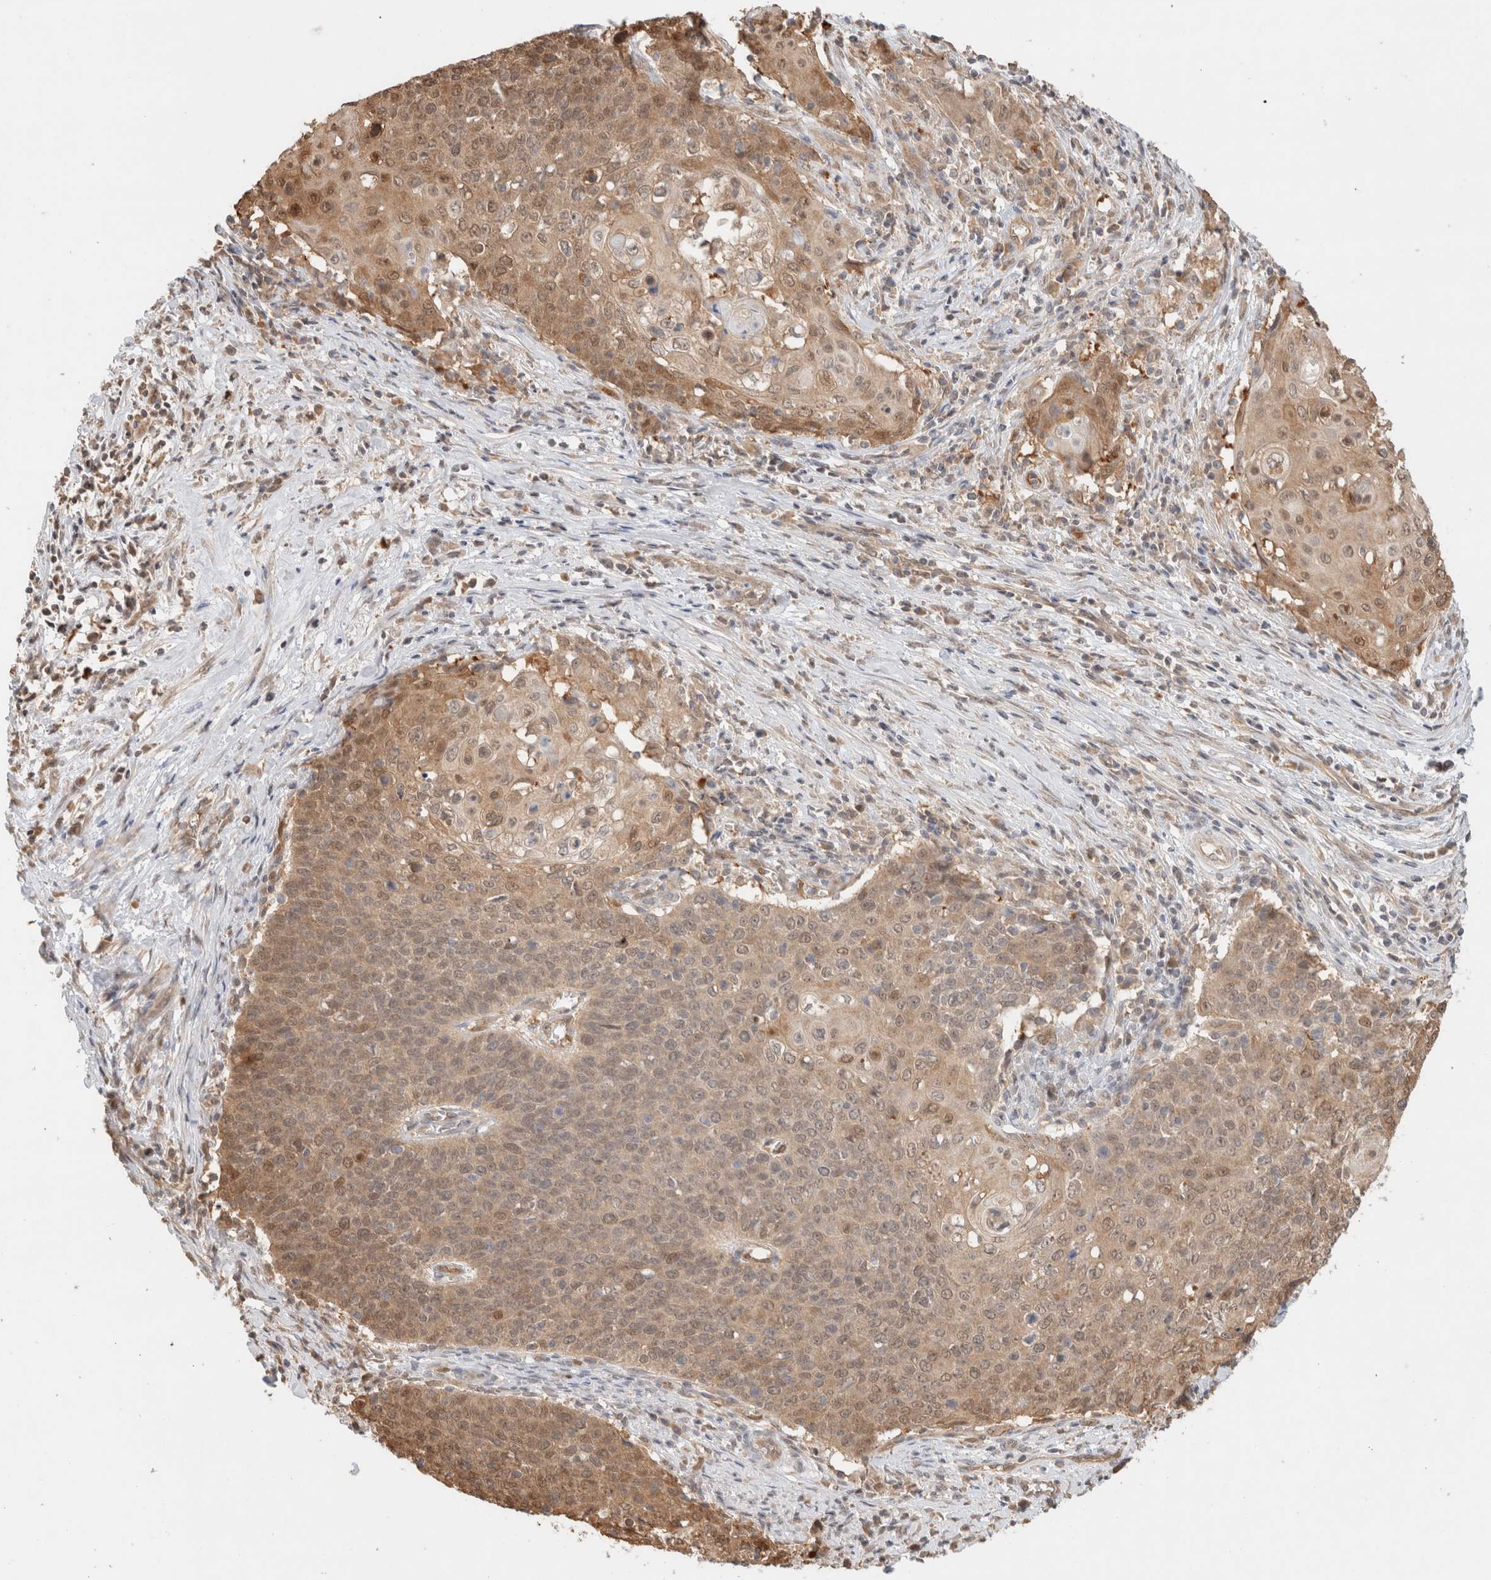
{"staining": {"intensity": "weak", "quantity": ">75%", "location": "cytoplasmic/membranous,nuclear"}, "tissue": "cervical cancer", "cell_type": "Tumor cells", "image_type": "cancer", "snomed": [{"axis": "morphology", "description": "Squamous cell carcinoma, NOS"}, {"axis": "topography", "description": "Cervix"}], "caption": "Weak cytoplasmic/membranous and nuclear positivity for a protein is appreciated in about >75% of tumor cells of cervical squamous cell carcinoma using IHC.", "gene": "CA13", "patient": {"sex": "female", "age": 39}}